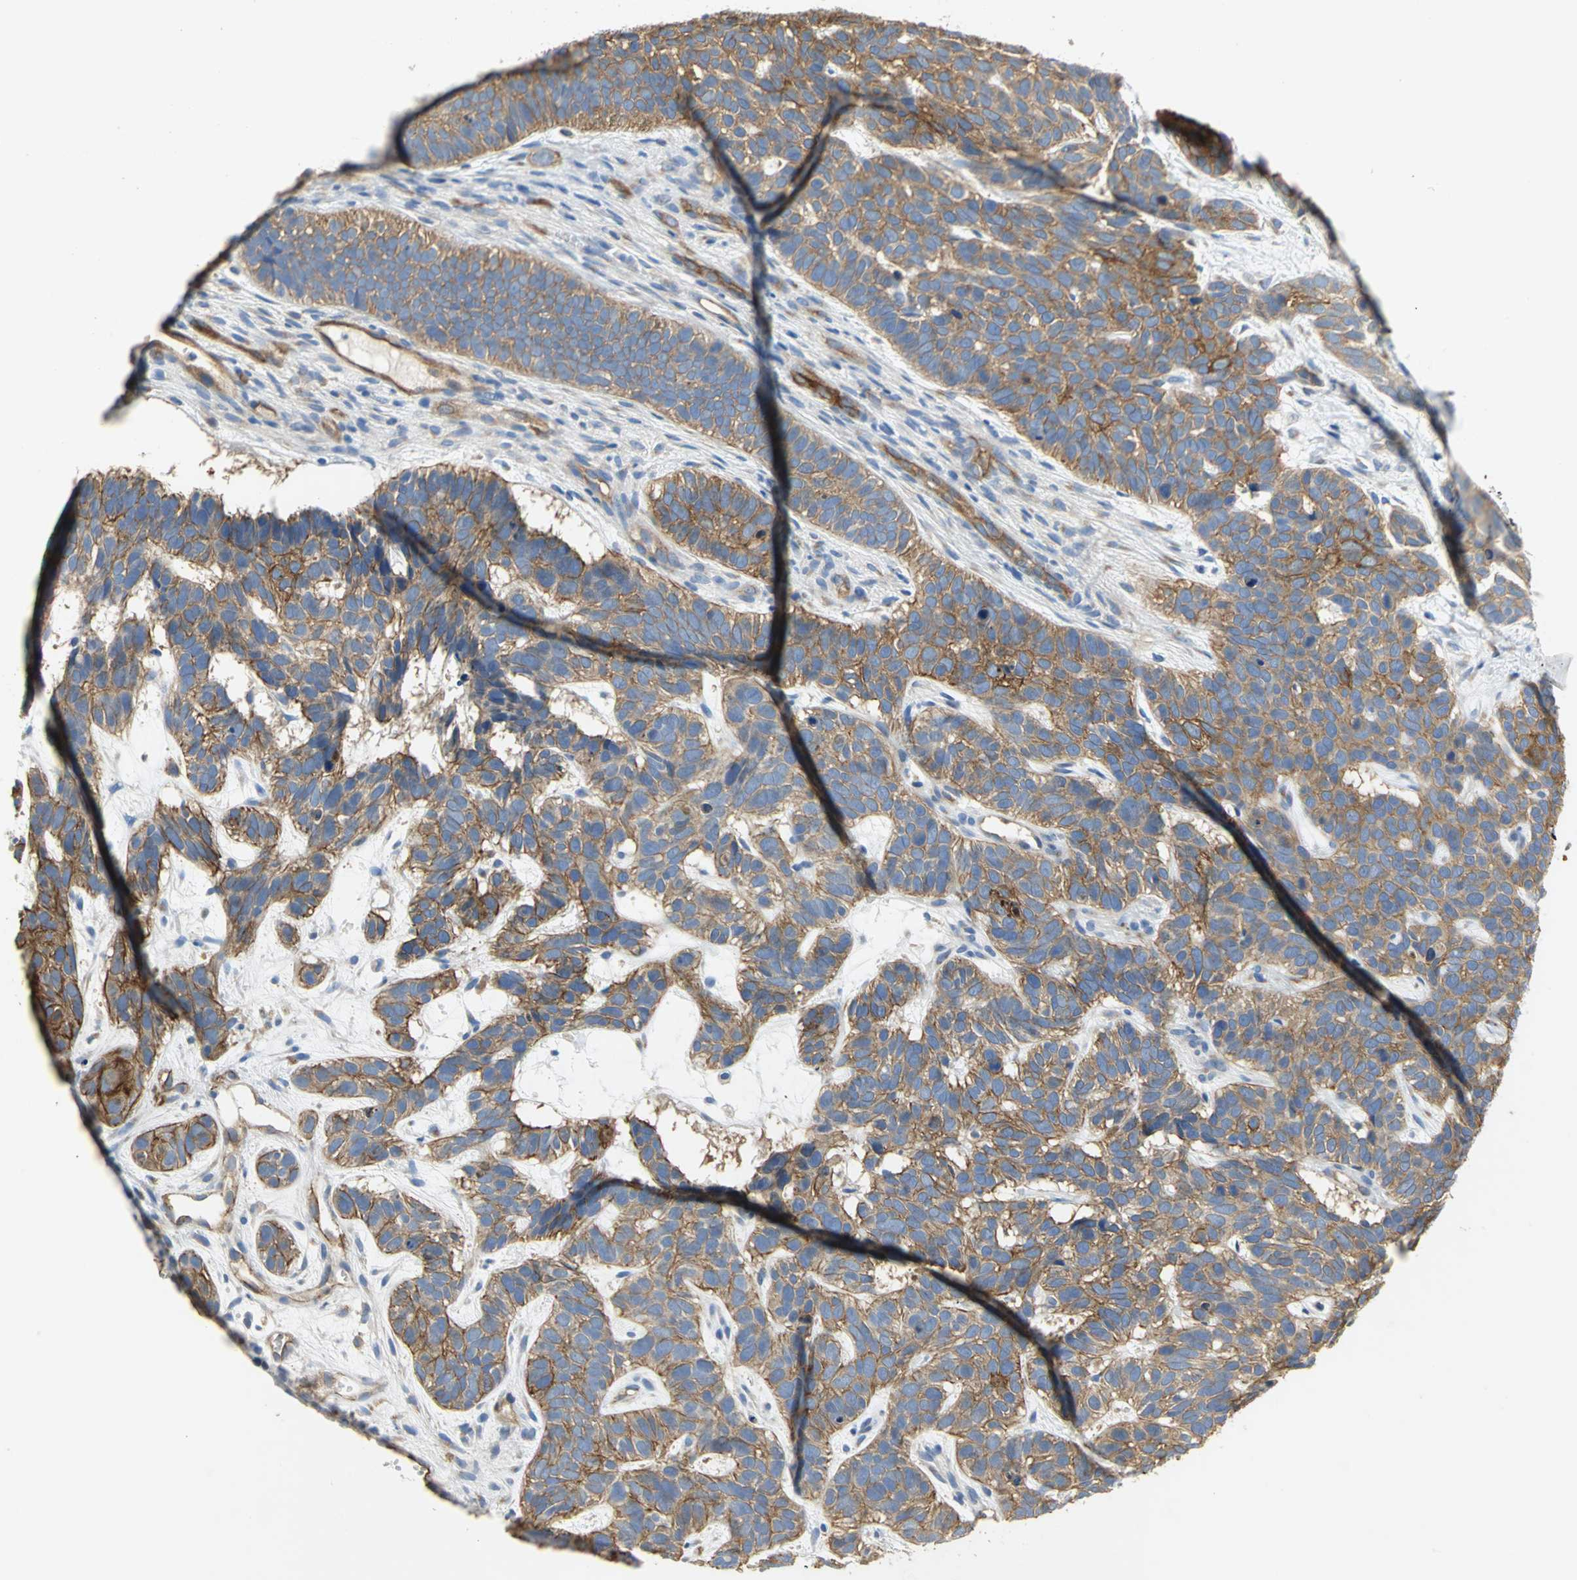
{"staining": {"intensity": "strong", "quantity": ">75%", "location": "cytoplasmic/membranous"}, "tissue": "skin cancer", "cell_type": "Tumor cells", "image_type": "cancer", "snomed": [{"axis": "morphology", "description": "Basal cell carcinoma"}, {"axis": "topography", "description": "Skin"}], "caption": "Immunohistochemistry photomicrograph of neoplastic tissue: skin cancer (basal cell carcinoma) stained using immunohistochemistry (IHC) reveals high levels of strong protein expression localized specifically in the cytoplasmic/membranous of tumor cells, appearing as a cytoplasmic/membranous brown color.", "gene": "FLNB", "patient": {"sex": "male", "age": 87}}